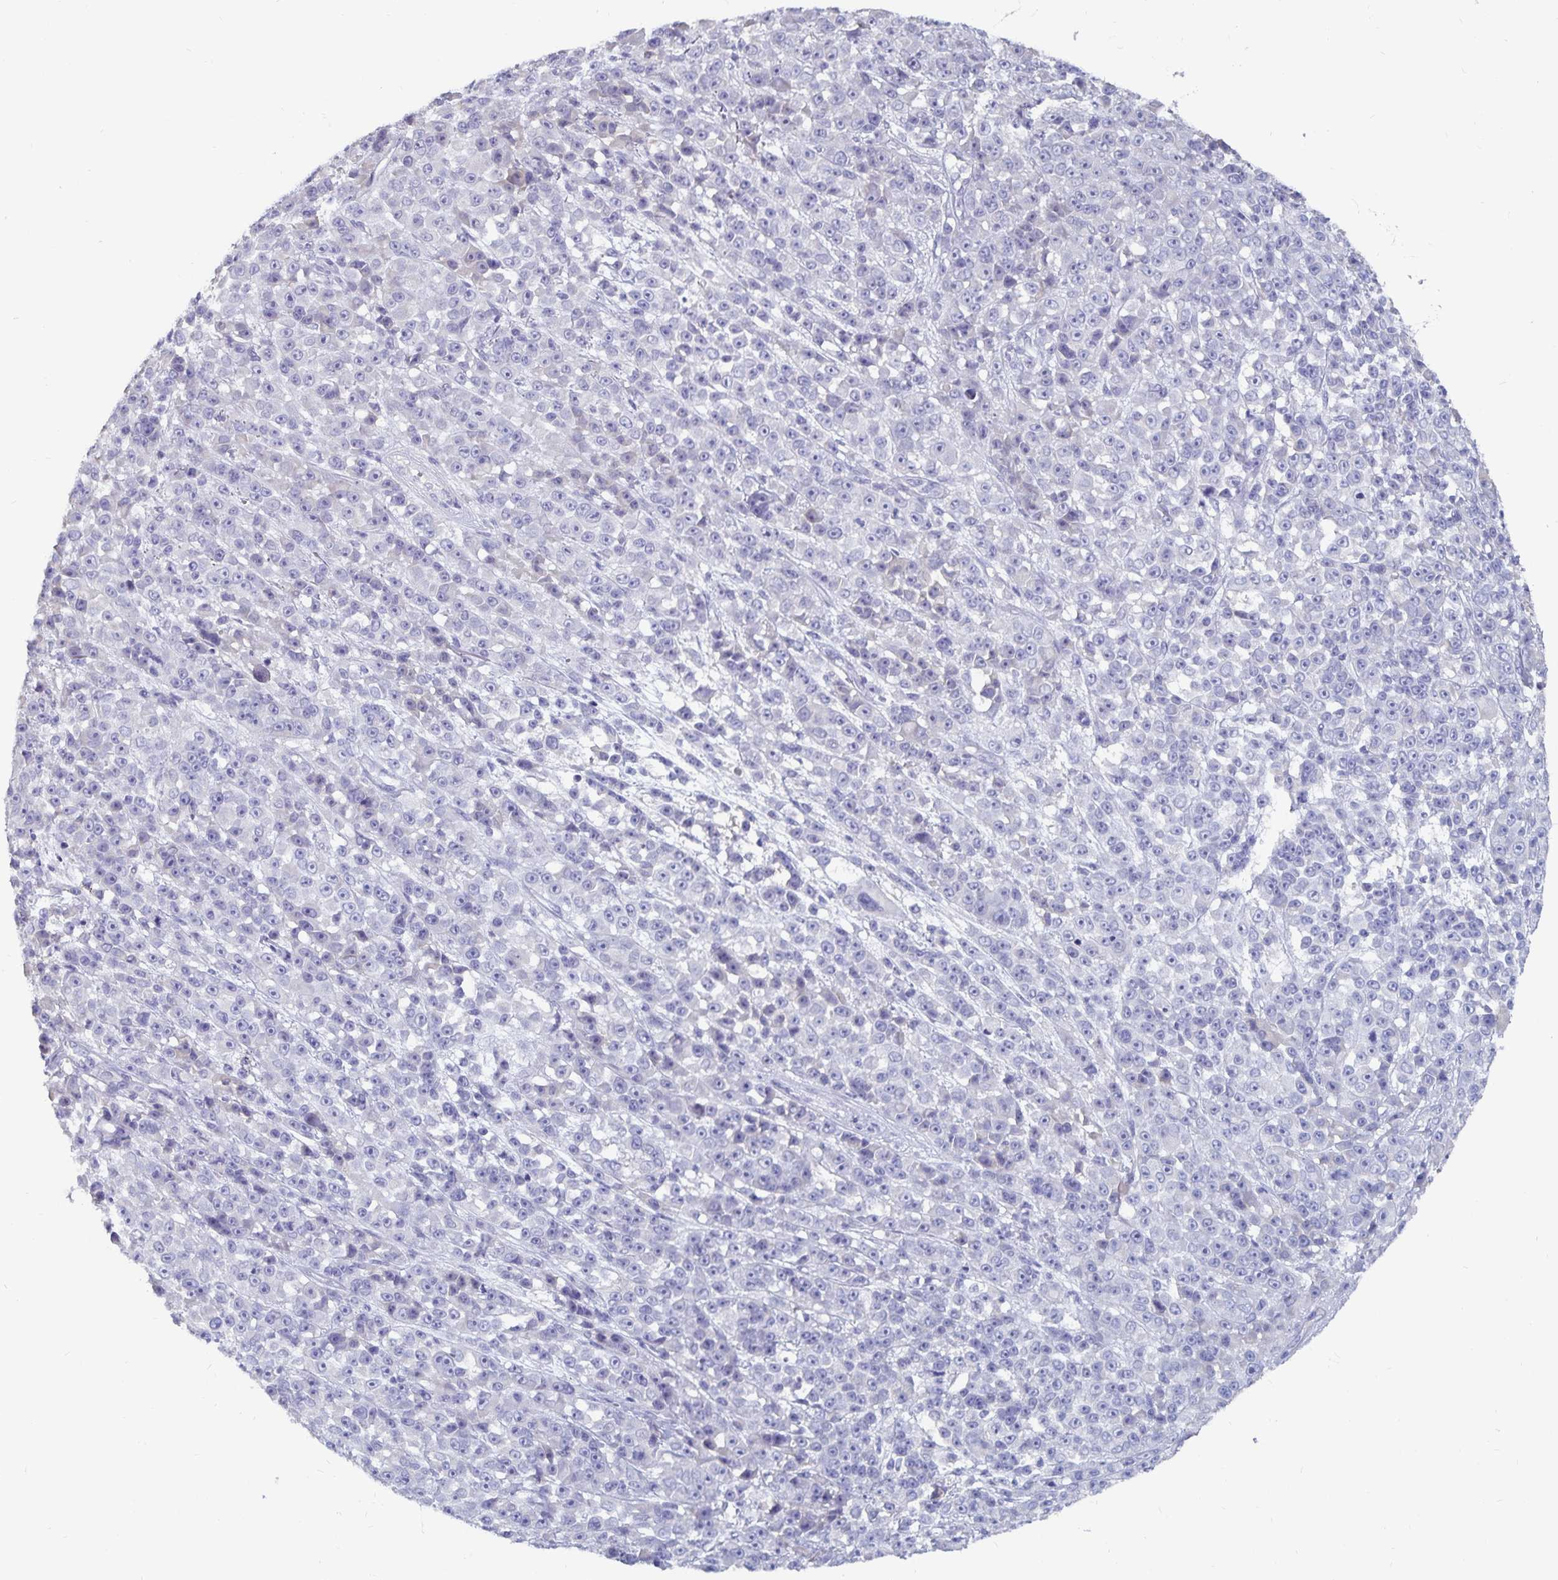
{"staining": {"intensity": "negative", "quantity": "none", "location": "none"}, "tissue": "melanoma", "cell_type": "Tumor cells", "image_type": "cancer", "snomed": [{"axis": "morphology", "description": "Malignant melanoma, NOS"}, {"axis": "topography", "description": "Skin"}, {"axis": "topography", "description": "Skin of back"}], "caption": "Tumor cells are negative for protein expression in human melanoma.", "gene": "CFAP69", "patient": {"sex": "male", "age": 91}}